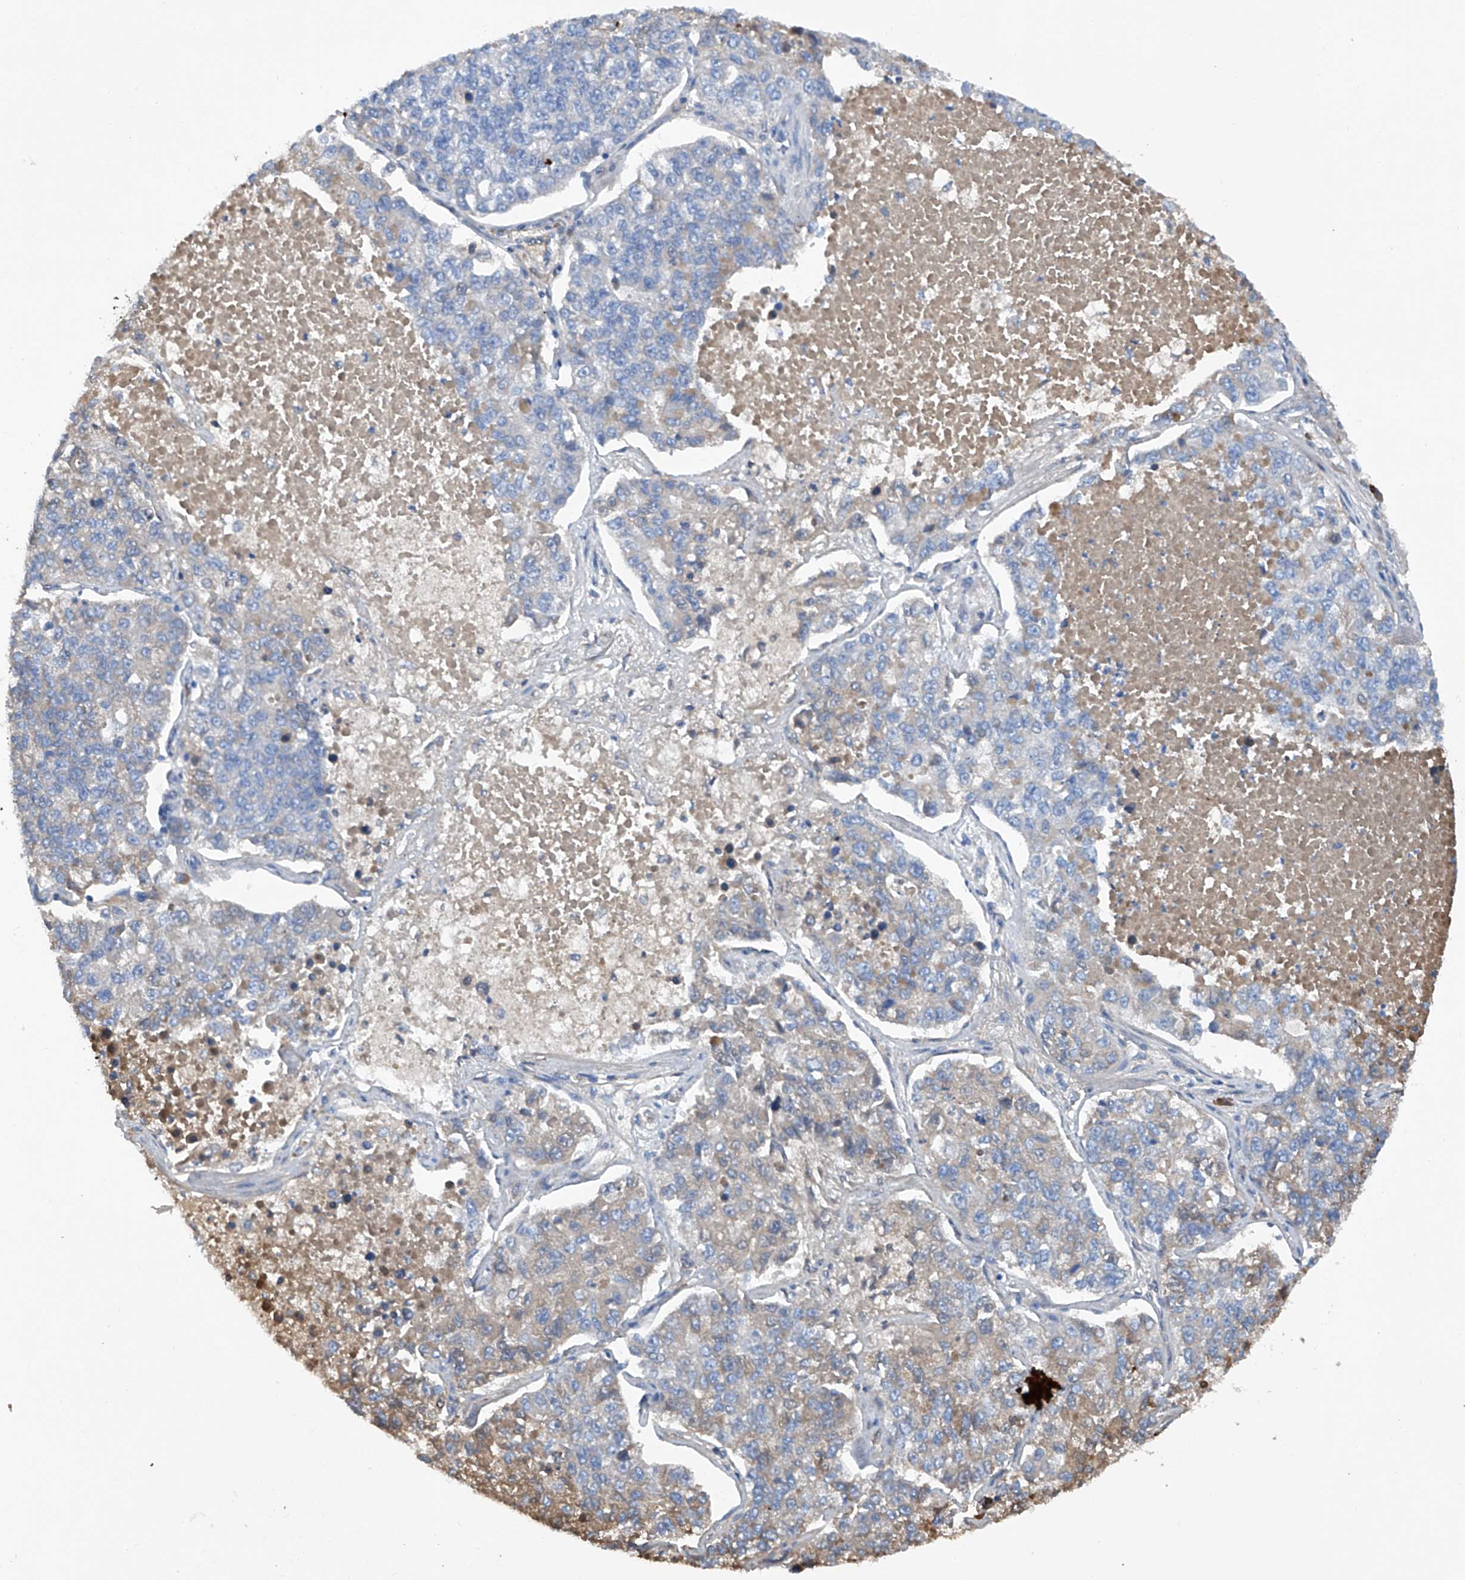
{"staining": {"intensity": "weak", "quantity": "<25%", "location": "cytoplasmic/membranous"}, "tissue": "lung cancer", "cell_type": "Tumor cells", "image_type": "cancer", "snomed": [{"axis": "morphology", "description": "Adenocarcinoma, NOS"}, {"axis": "topography", "description": "Lung"}], "caption": "Immunohistochemistry histopathology image of neoplastic tissue: adenocarcinoma (lung) stained with DAB reveals no significant protein positivity in tumor cells.", "gene": "ASCC3", "patient": {"sex": "male", "age": 49}}